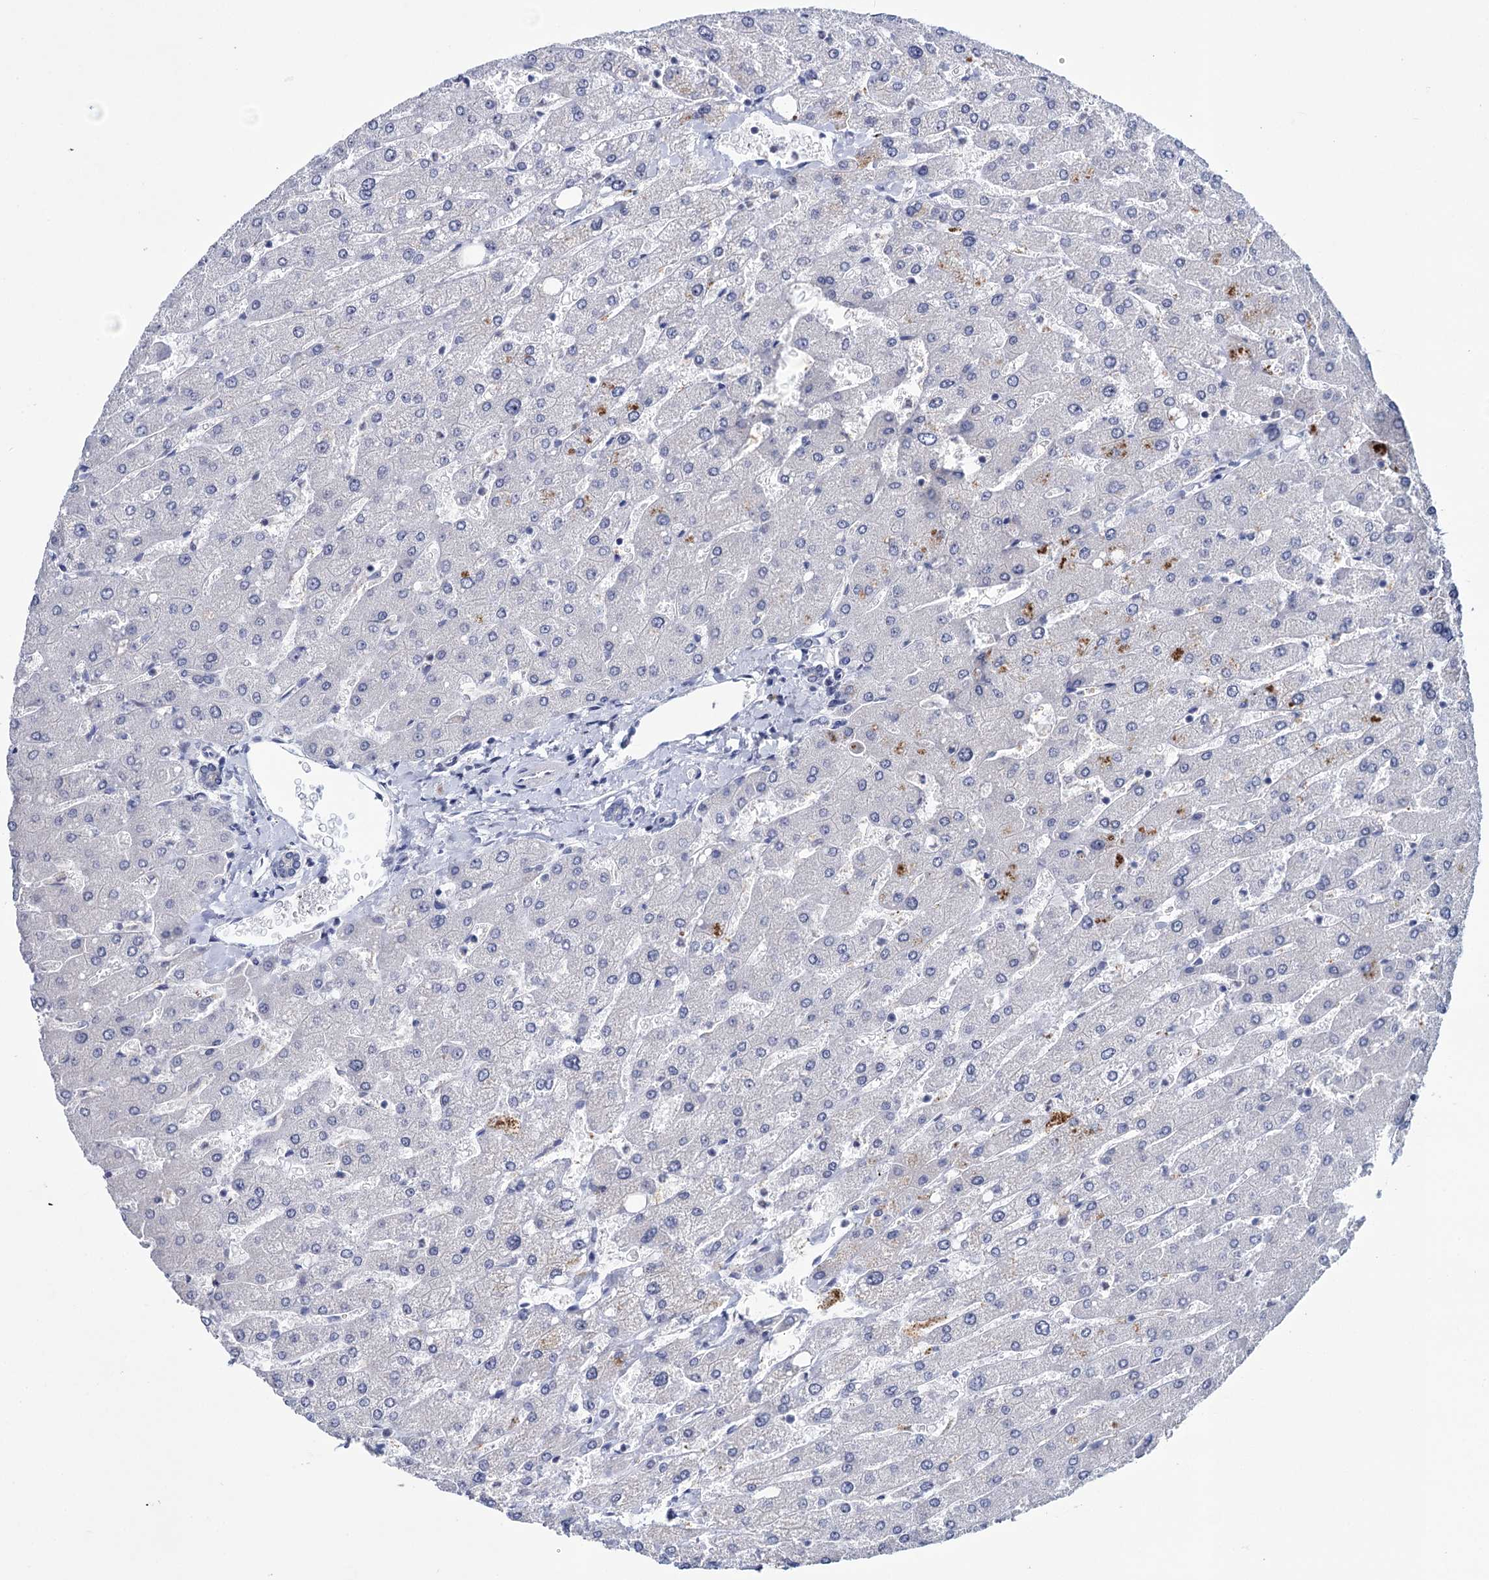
{"staining": {"intensity": "negative", "quantity": "none", "location": "none"}, "tissue": "liver", "cell_type": "Cholangiocytes", "image_type": "normal", "snomed": [{"axis": "morphology", "description": "Normal tissue, NOS"}, {"axis": "topography", "description": "Liver"}], "caption": "High power microscopy micrograph of an immunohistochemistry (IHC) photomicrograph of normal liver, revealing no significant positivity in cholangiocytes. The staining was performed using DAB (3,3'-diaminobenzidine) to visualize the protein expression in brown, while the nuclei were stained in blue with hematoxylin (Magnification: 20x).", "gene": "SFN", "patient": {"sex": "male", "age": 55}}